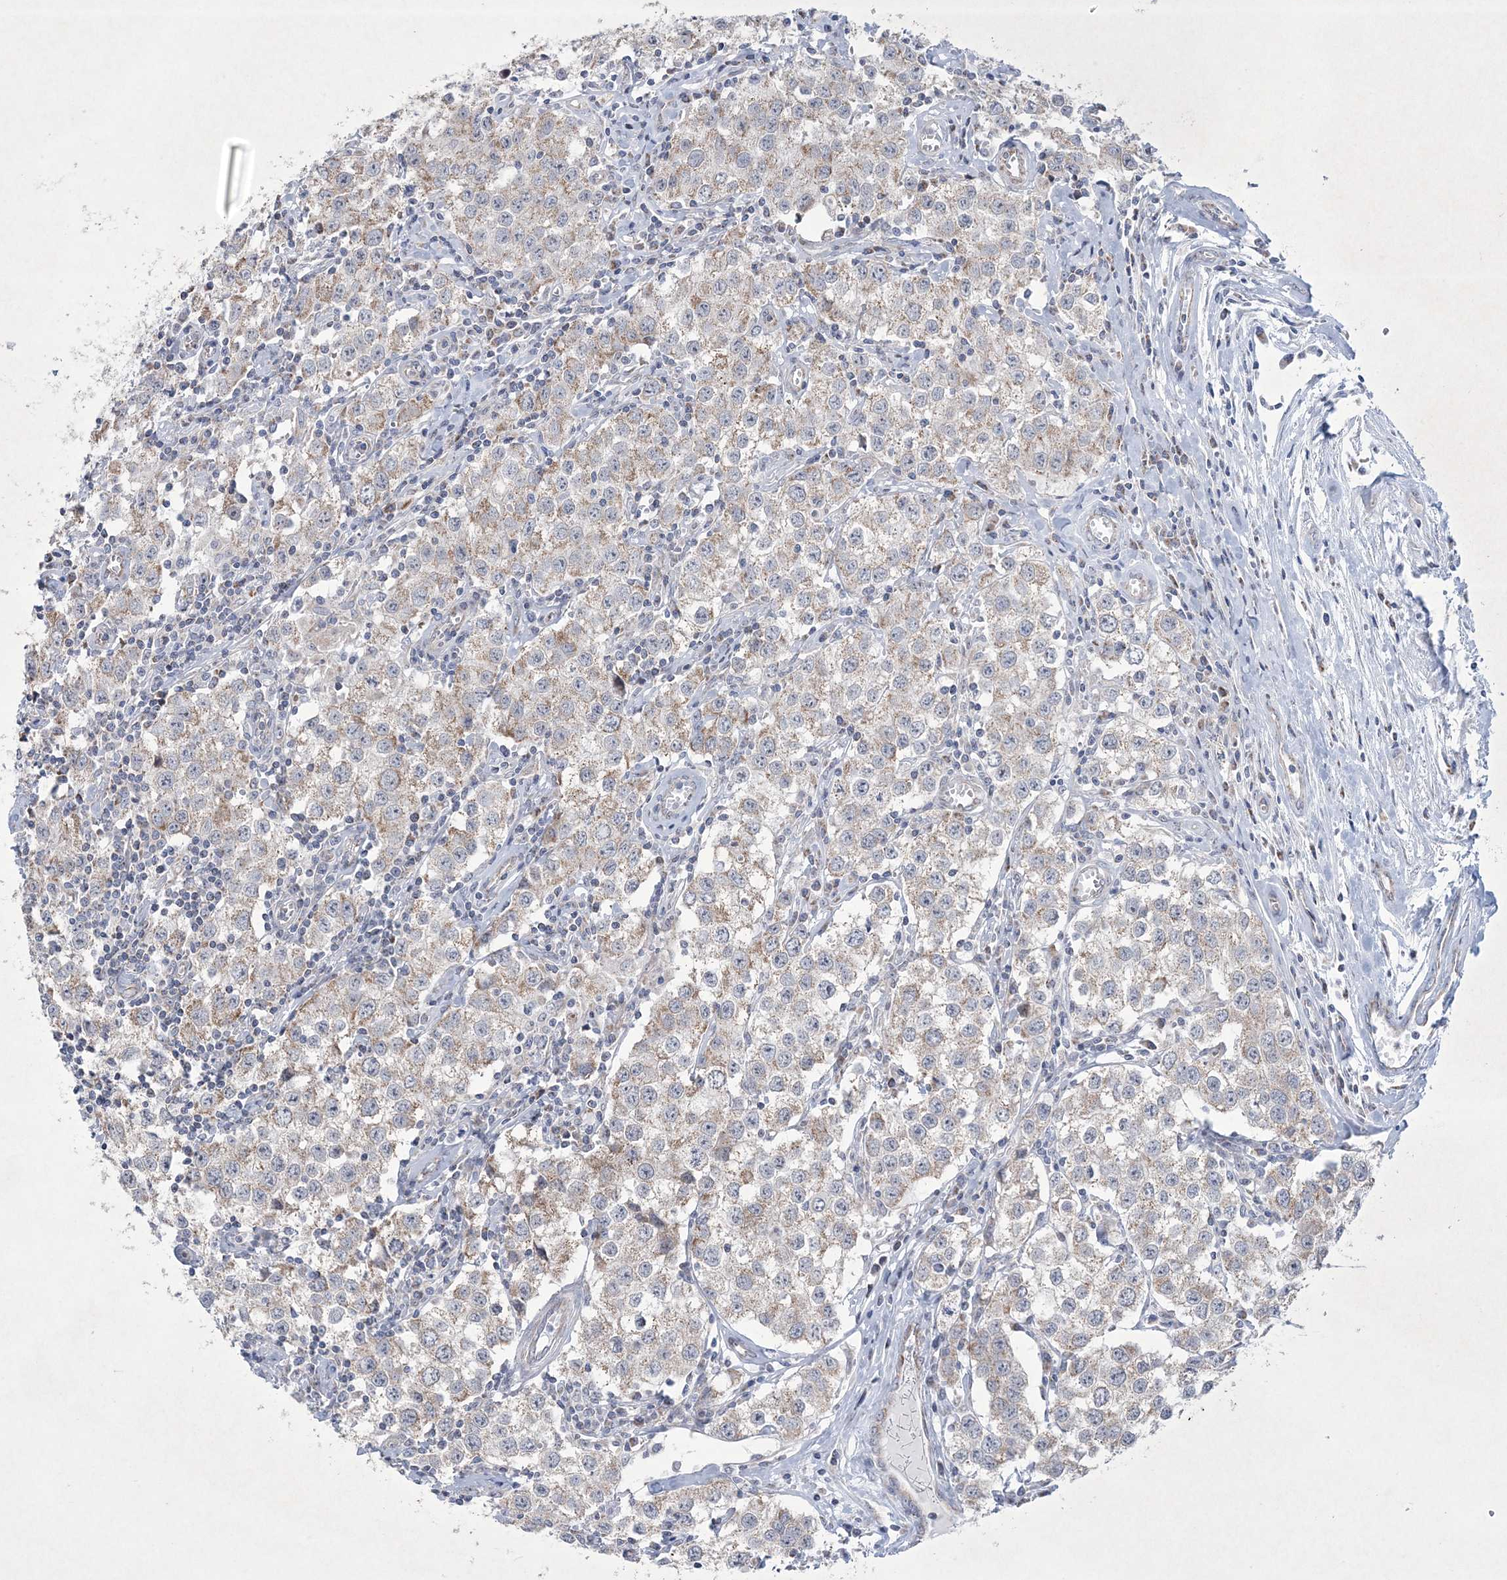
{"staining": {"intensity": "weak", "quantity": ">75%", "location": "cytoplasmic/membranous"}, "tissue": "testis cancer", "cell_type": "Tumor cells", "image_type": "cancer", "snomed": [{"axis": "morphology", "description": "Seminoma, NOS"}, {"axis": "morphology", "description": "Carcinoma, Embryonal, NOS"}, {"axis": "topography", "description": "Testis"}], "caption": "An image of human testis seminoma stained for a protein exhibits weak cytoplasmic/membranous brown staining in tumor cells. (Brightfield microscopy of DAB IHC at high magnification).", "gene": "CES4A", "patient": {"sex": "male", "age": 43}}